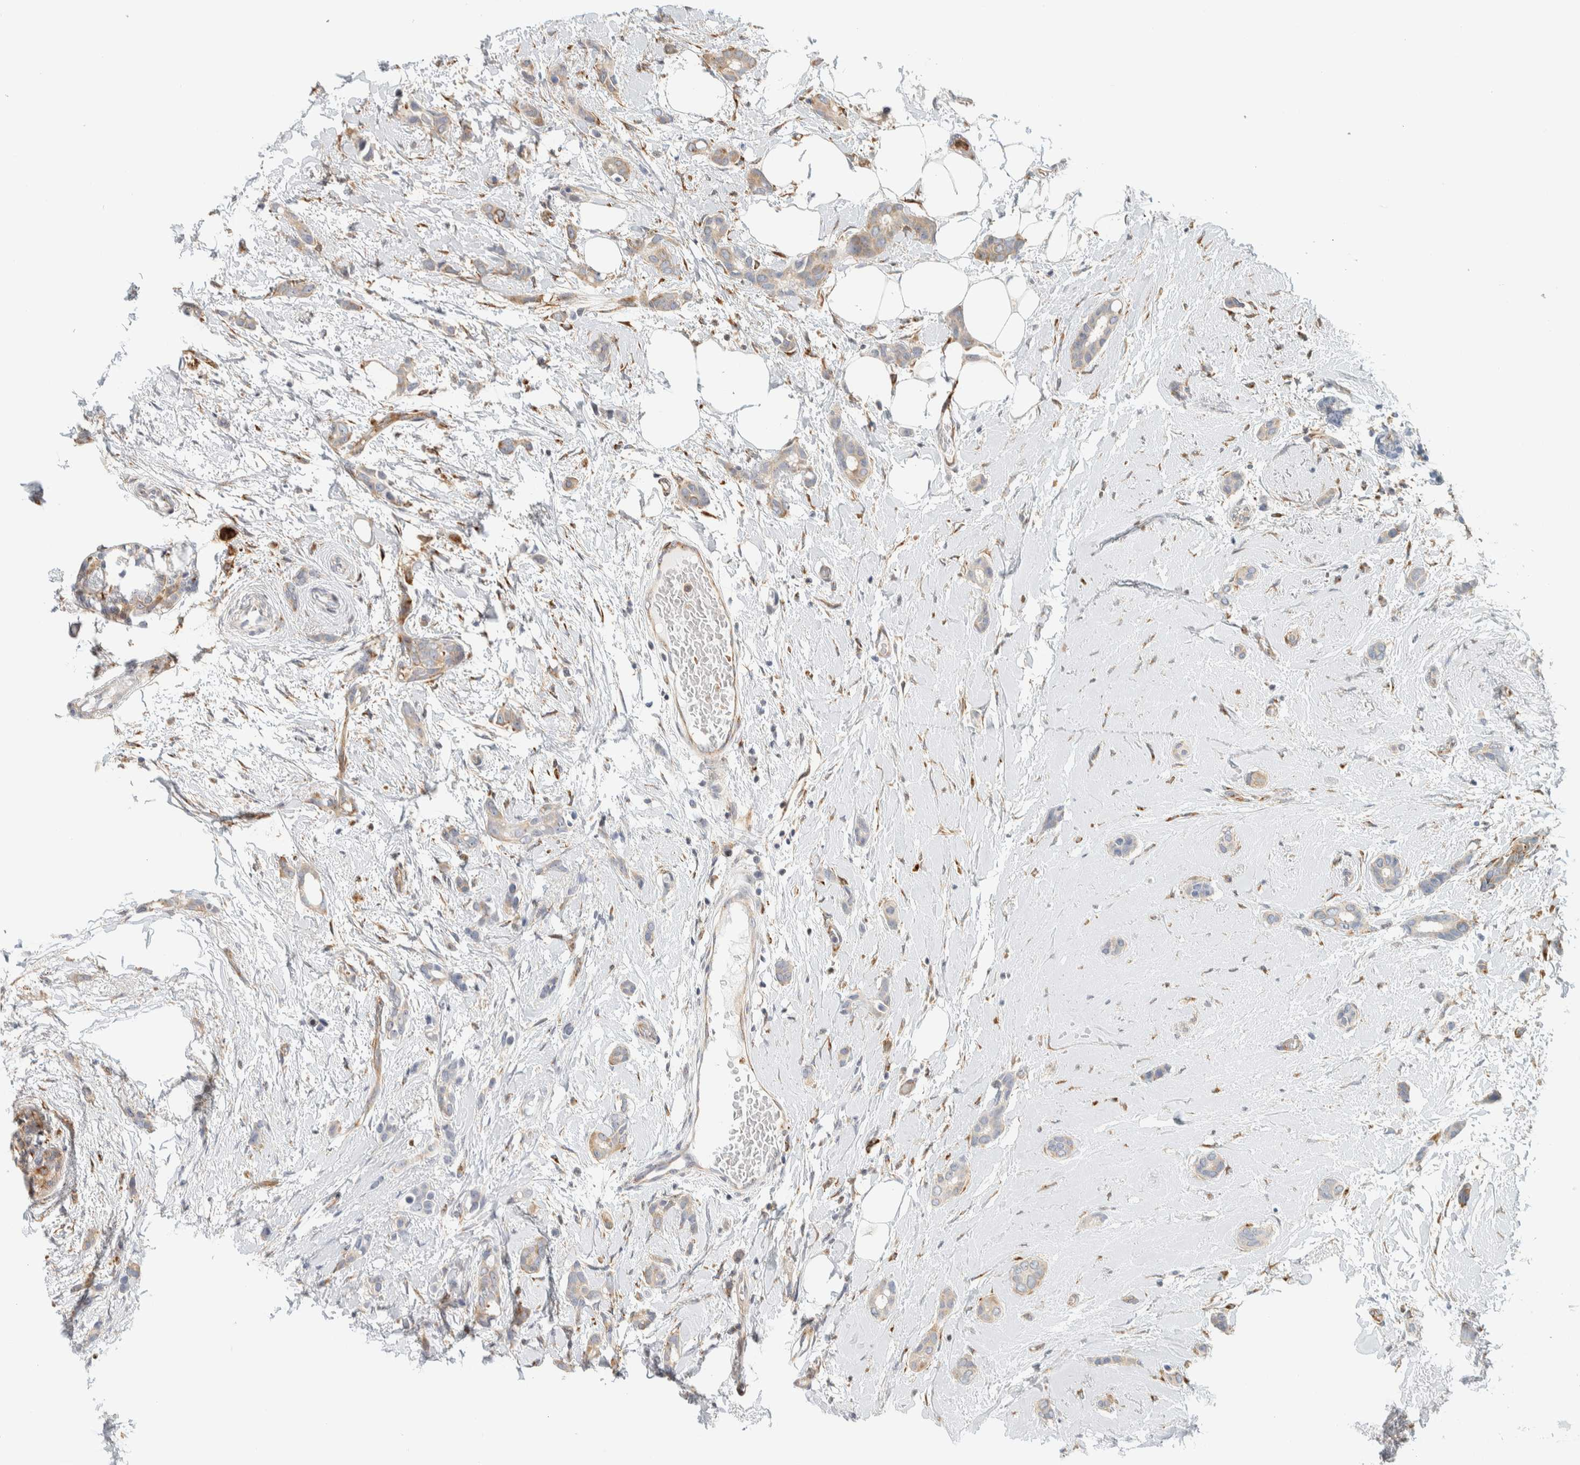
{"staining": {"intensity": "moderate", "quantity": "25%-75%", "location": "cytoplasmic/membranous"}, "tissue": "breast cancer", "cell_type": "Tumor cells", "image_type": "cancer", "snomed": [{"axis": "morphology", "description": "Duct carcinoma"}, {"axis": "topography", "description": "Breast"}], "caption": "A brown stain highlights moderate cytoplasmic/membranous positivity of a protein in human breast cancer tumor cells.", "gene": "LLGL2", "patient": {"sex": "female", "age": 55}}